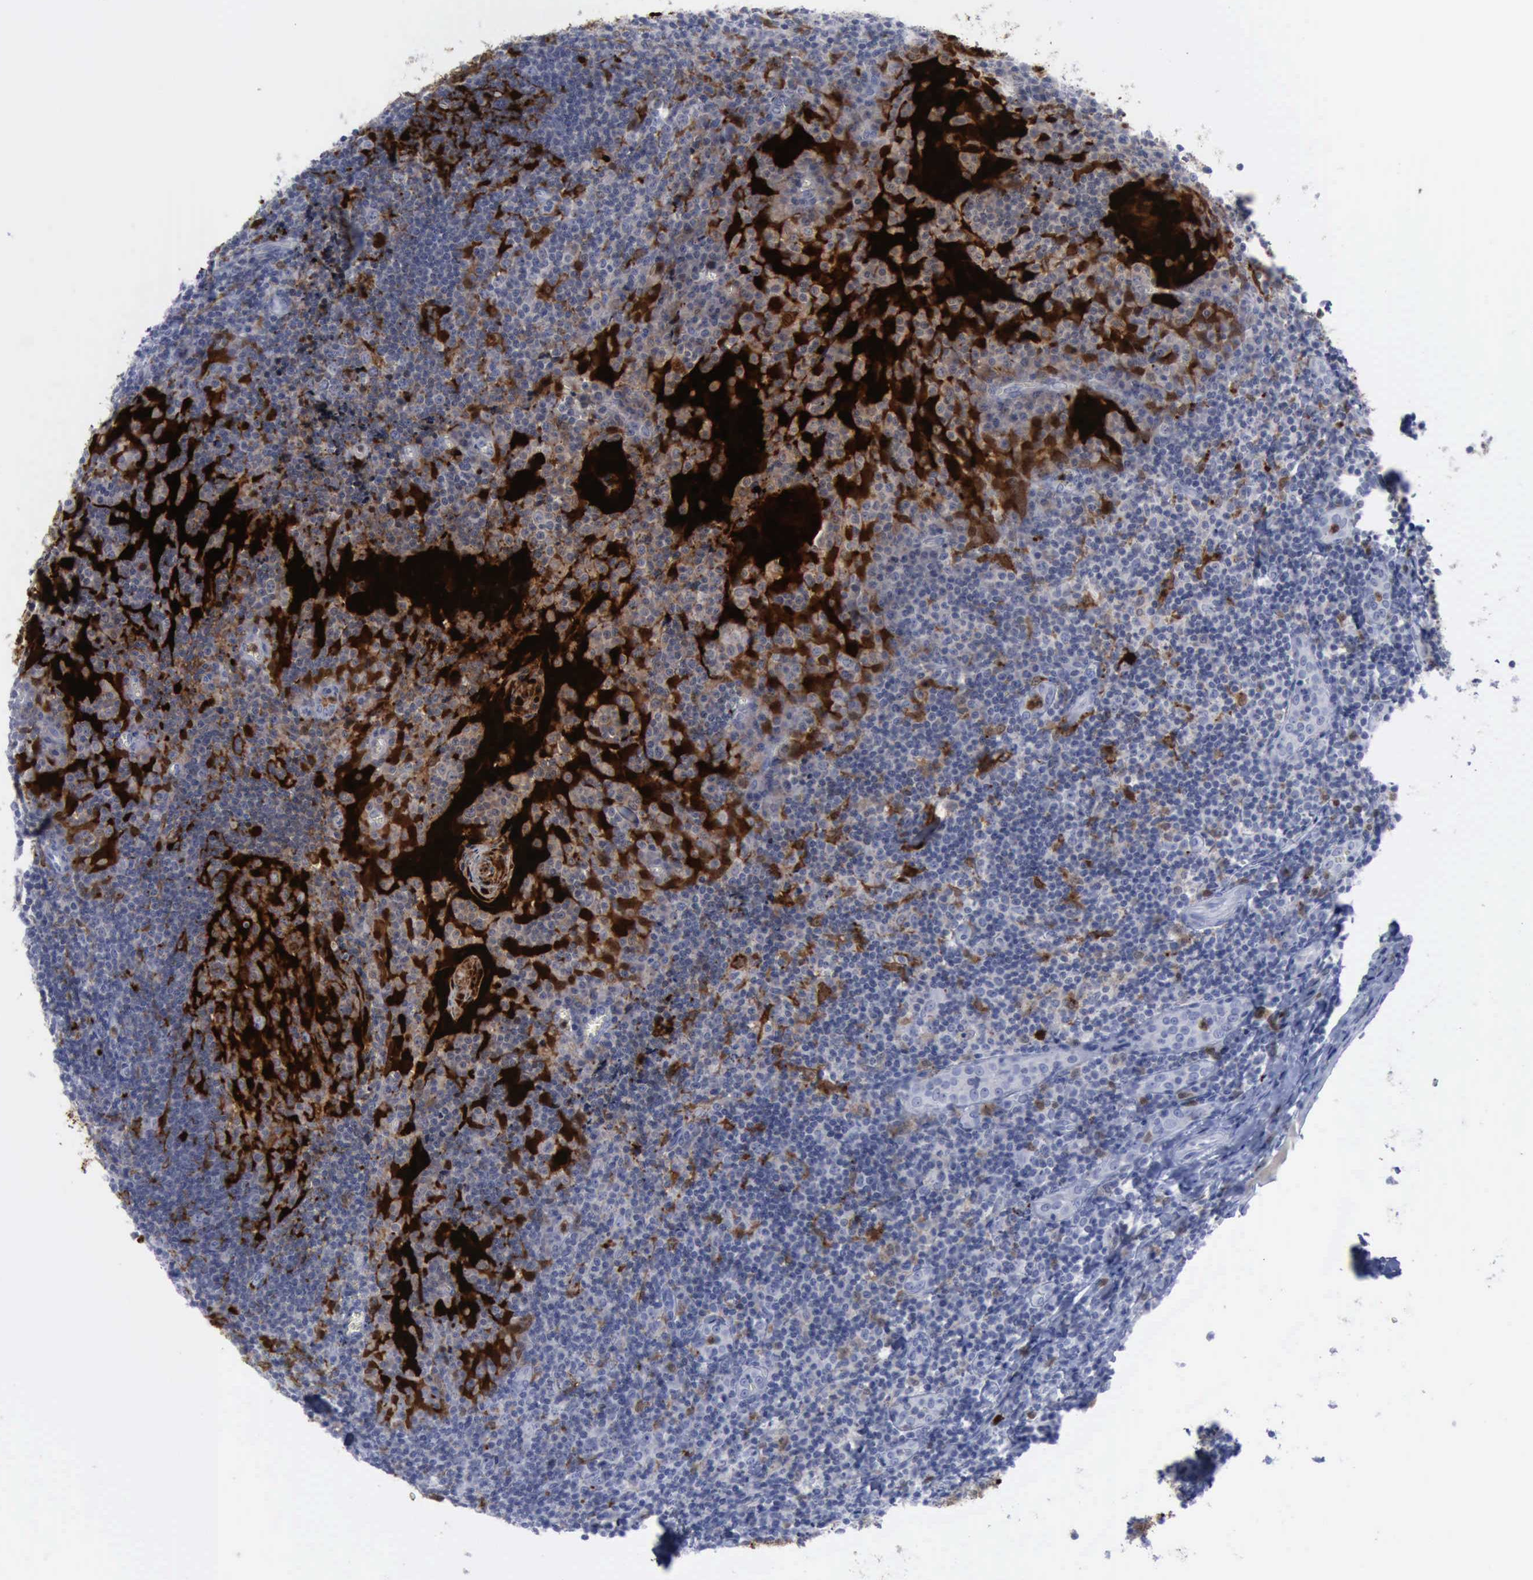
{"staining": {"intensity": "strong", "quantity": ">75%", "location": "cytoplasmic/membranous"}, "tissue": "tonsil", "cell_type": "Germinal center cells", "image_type": "normal", "snomed": [{"axis": "morphology", "description": "Normal tissue, NOS"}, {"axis": "topography", "description": "Tonsil"}], "caption": "Tonsil stained with a brown dye shows strong cytoplasmic/membranous positive positivity in about >75% of germinal center cells.", "gene": "CSTA", "patient": {"sex": "male", "age": 20}}